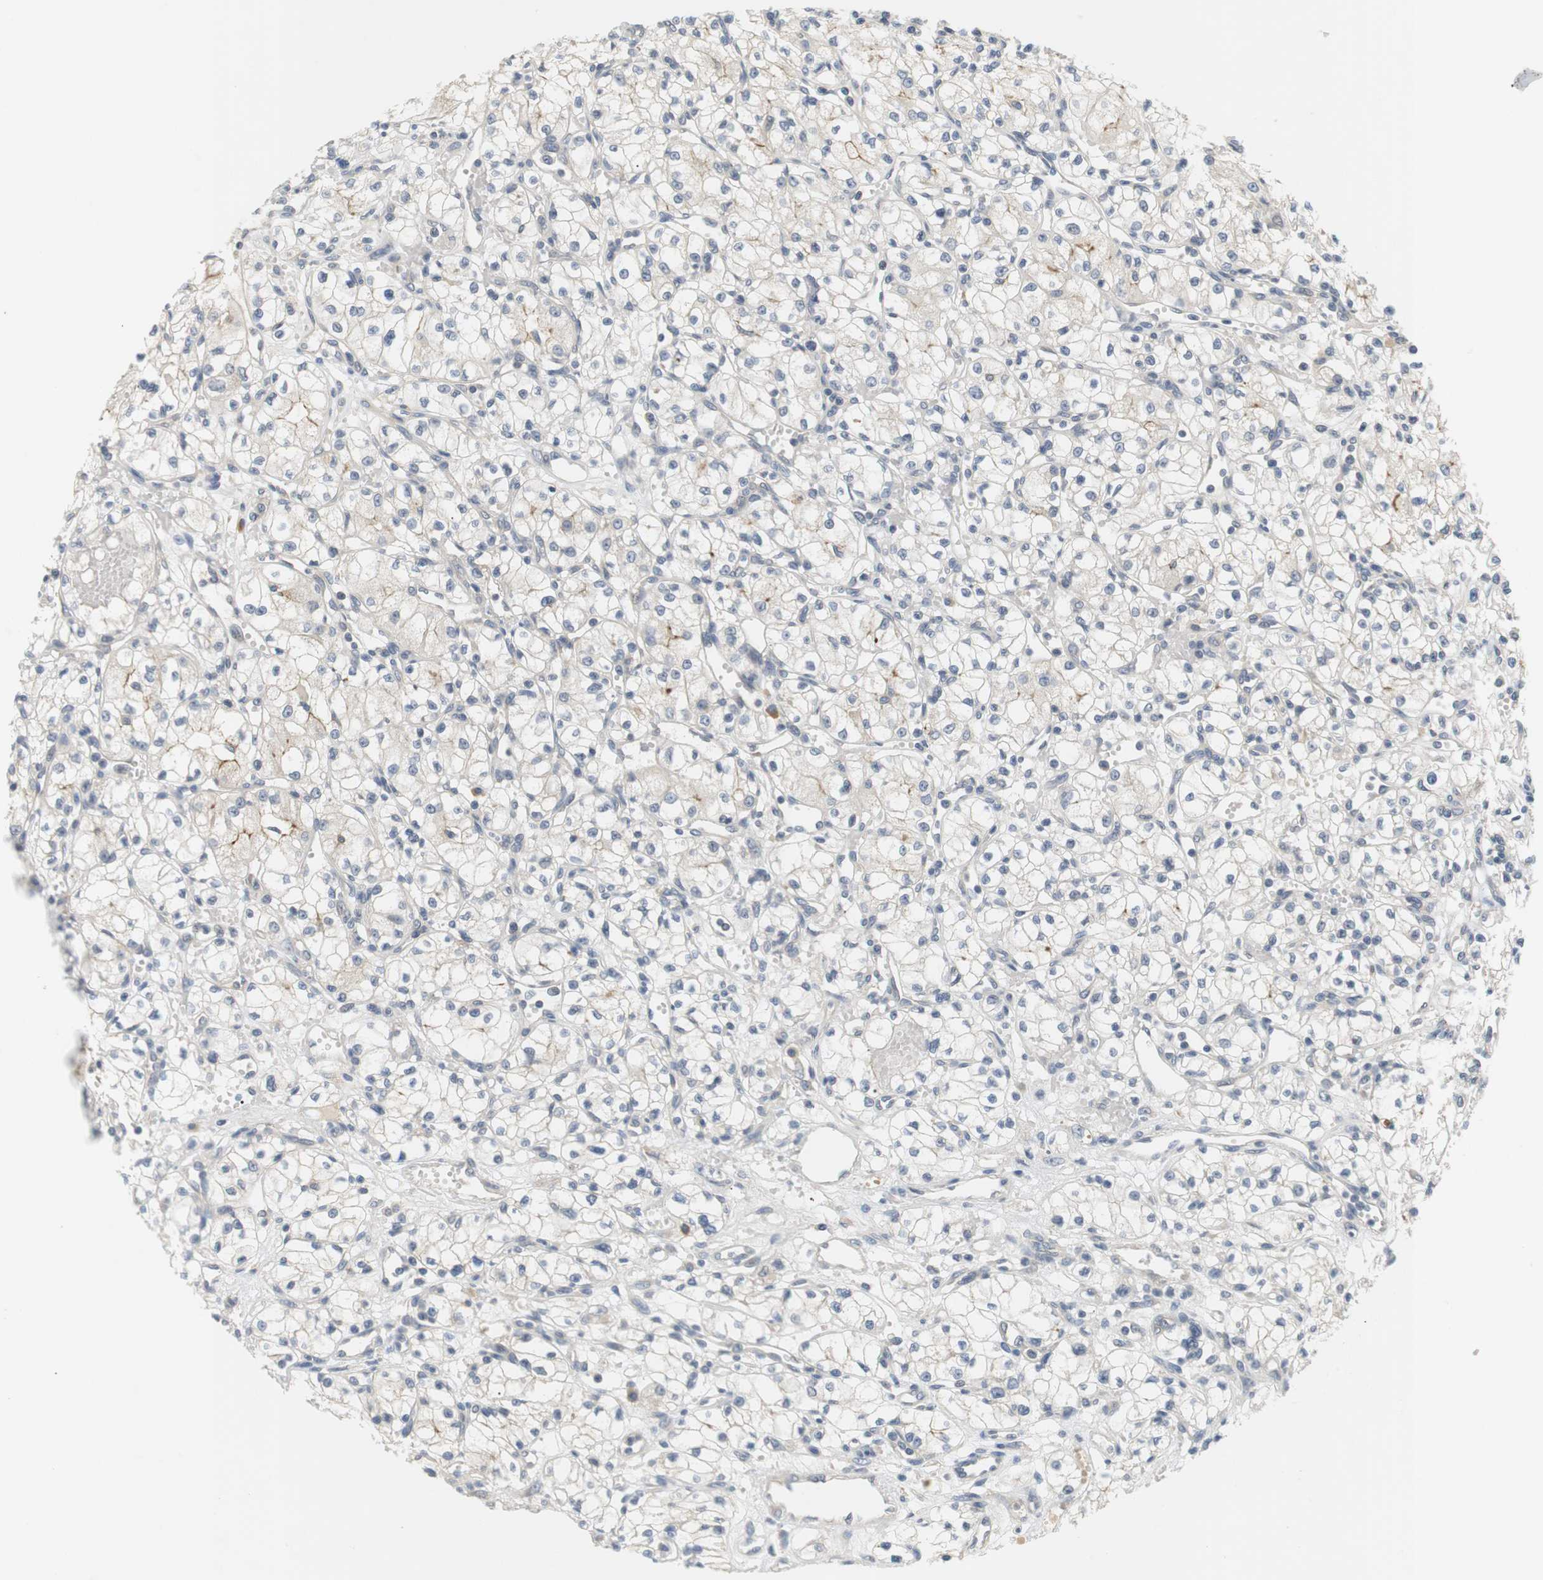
{"staining": {"intensity": "negative", "quantity": "none", "location": "none"}, "tissue": "renal cancer", "cell_type": "Tumor cells", "image_type": "cancer", "snomed": [{"axis": "morphology", "description": "Normal tissue, NOS"}, {"axis": "morphology", "description": "Adenocarcinoma, NOS"}, {"axis": "topography", "description": "Kidney"}], "caption": "Protein analysis of renal adenocarcinoma demonstrates no significant positivity in tumor cells. The staining was performed using DAB to visualize the protein expression in brown, while the nuclei were stained in blue with hematoxylin (Magnification: 20x).", "gene": "EVA1C", "patient": {"sex": "male", "age": 59}}